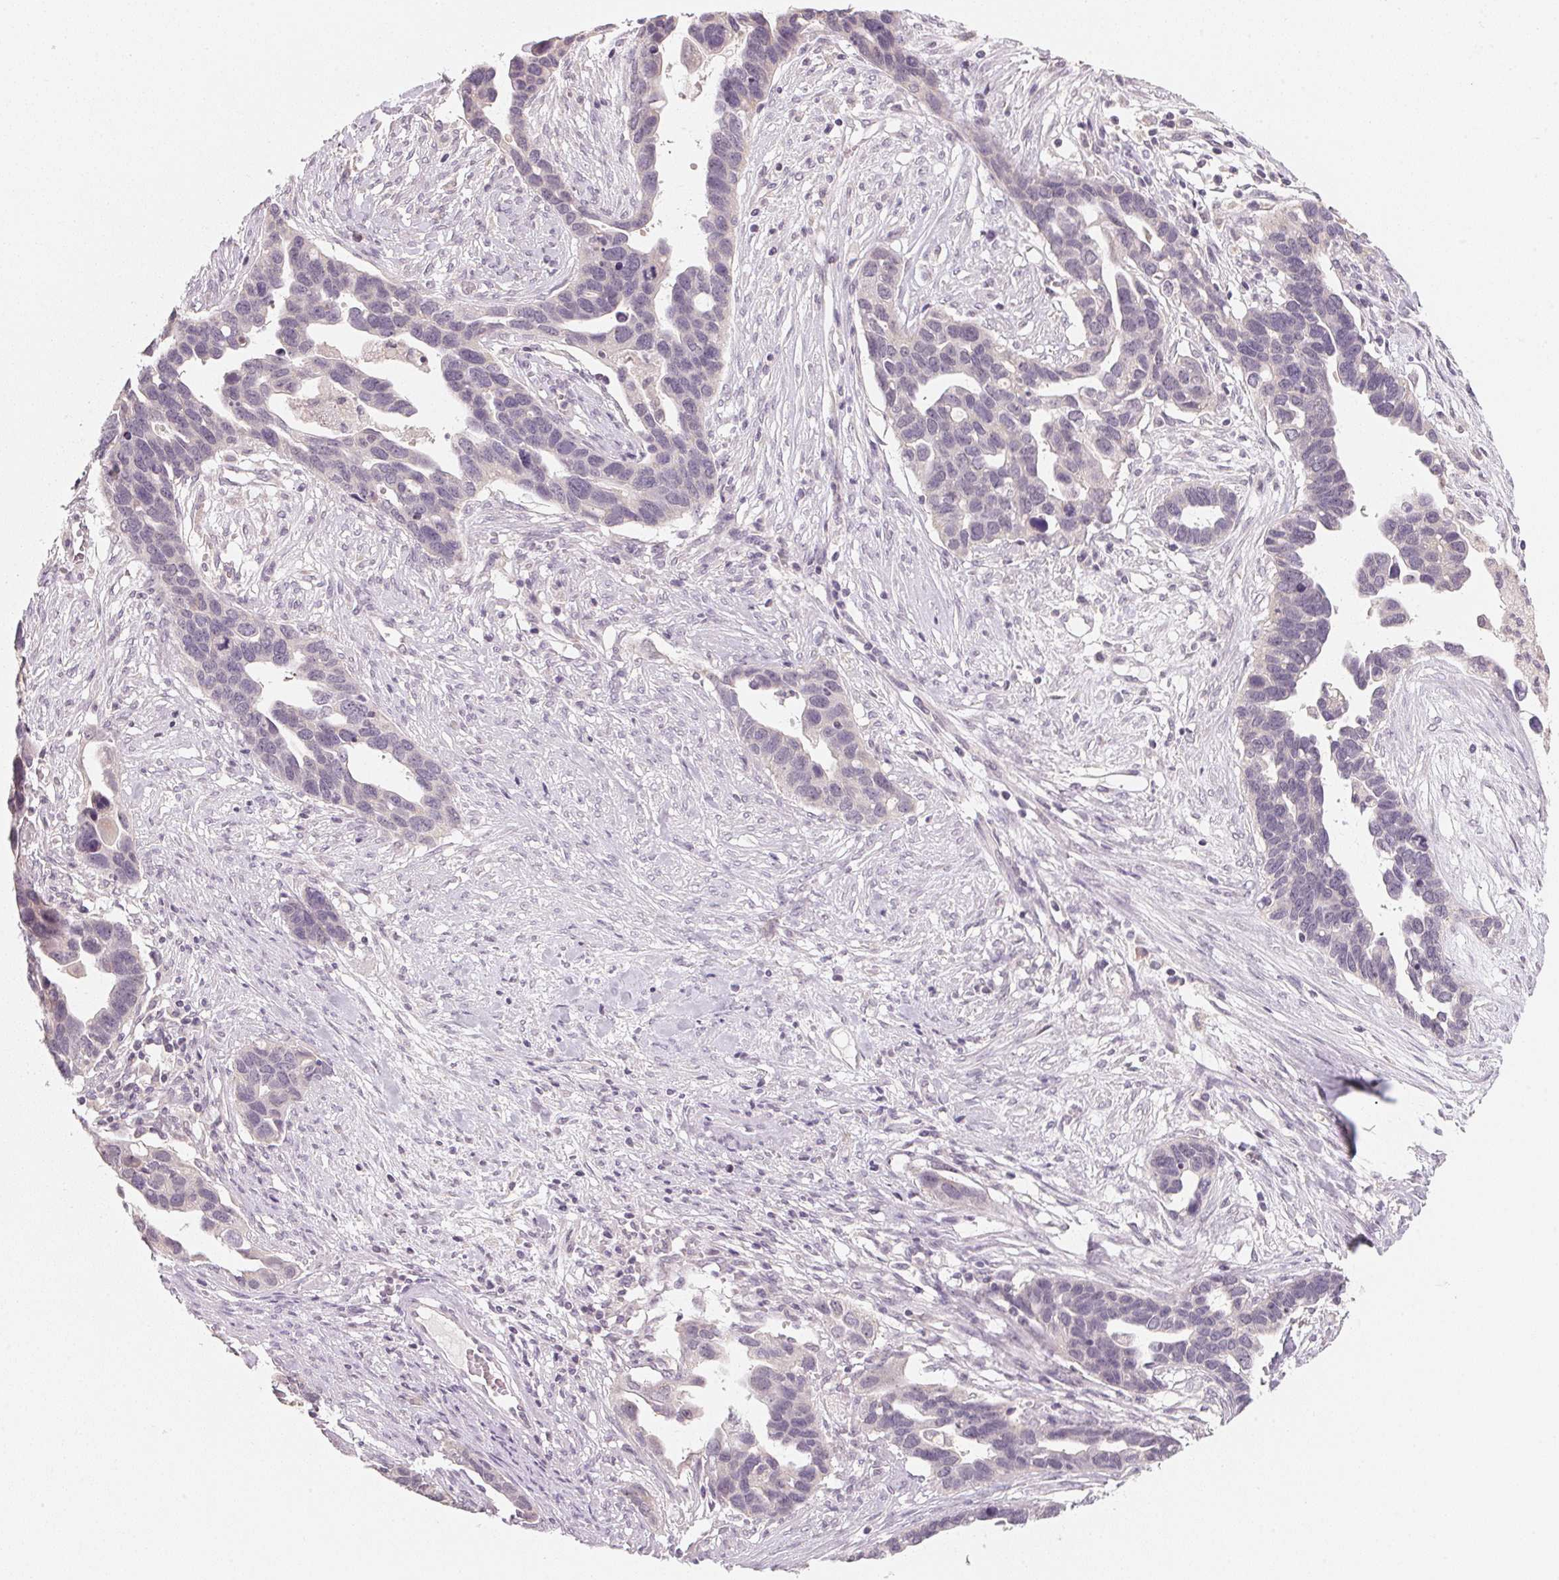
{"staining": {"intensity": "negative", "quantity": "none", "location": "none"}, "tissue": "ovarian cancer", "cell_type": "Tumor cells", "image_type": "cancer", "snomed": [{"axis": "morphology", "description": "Cystadenocarcinoma, serous, NOS"}, {"axis": "topography", "description": "Ovary"}], "caption": "An immunohistochemistry photomicrograph of serous cystadenocarcinoma (ovarian) is shown. There is no staining in tumor cells of serous cystadenocarcinoma (ovarian). (DAB IHC visualized using brightfield microscopy, high magnification).", "gene": "ANKRD31", "patient": {"sex": "female", "age": 54}}